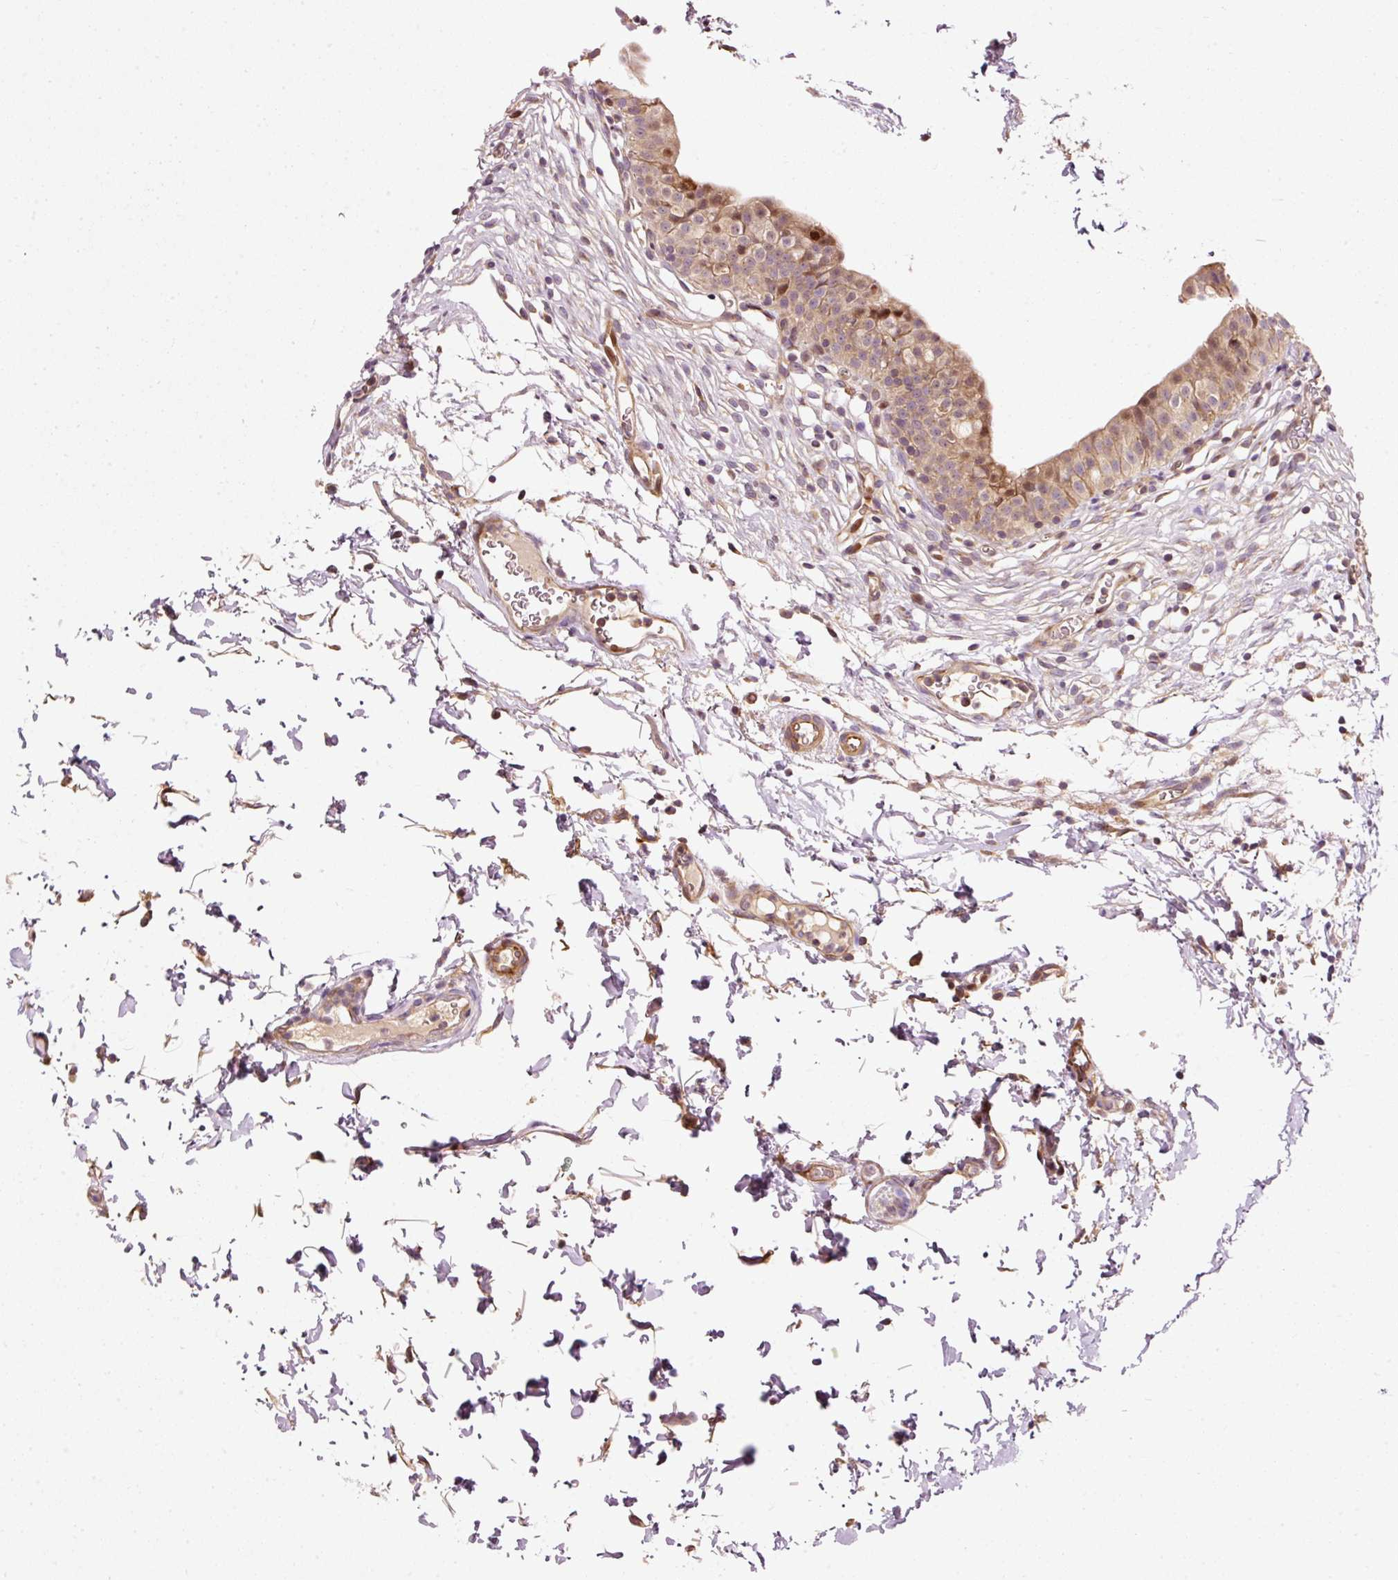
{"staining": {"intensity": "moderate", "quantity": ">75%", "location": "cytoplasmic/membranous,nuclear"}, "tissue": "urinary bladder", "cell_type": "Urothelial cells", "image_type": "normal", "snomed": [{"axis": "morphology", "description": "Normal tissue, NOS"}, {"axis": "topography", "description": "Urinary bladder"}, {"axis": "topography", "description": "Peripheral nerve tissue"}], "caption": "The immunohistochemical stain highlights moderate cytoplasmic/membranous,nuclear staining in urothelial cells of benign urinary bladder.", "gene": "NAPA", "patient": {"sex": "male", "age": 55}}